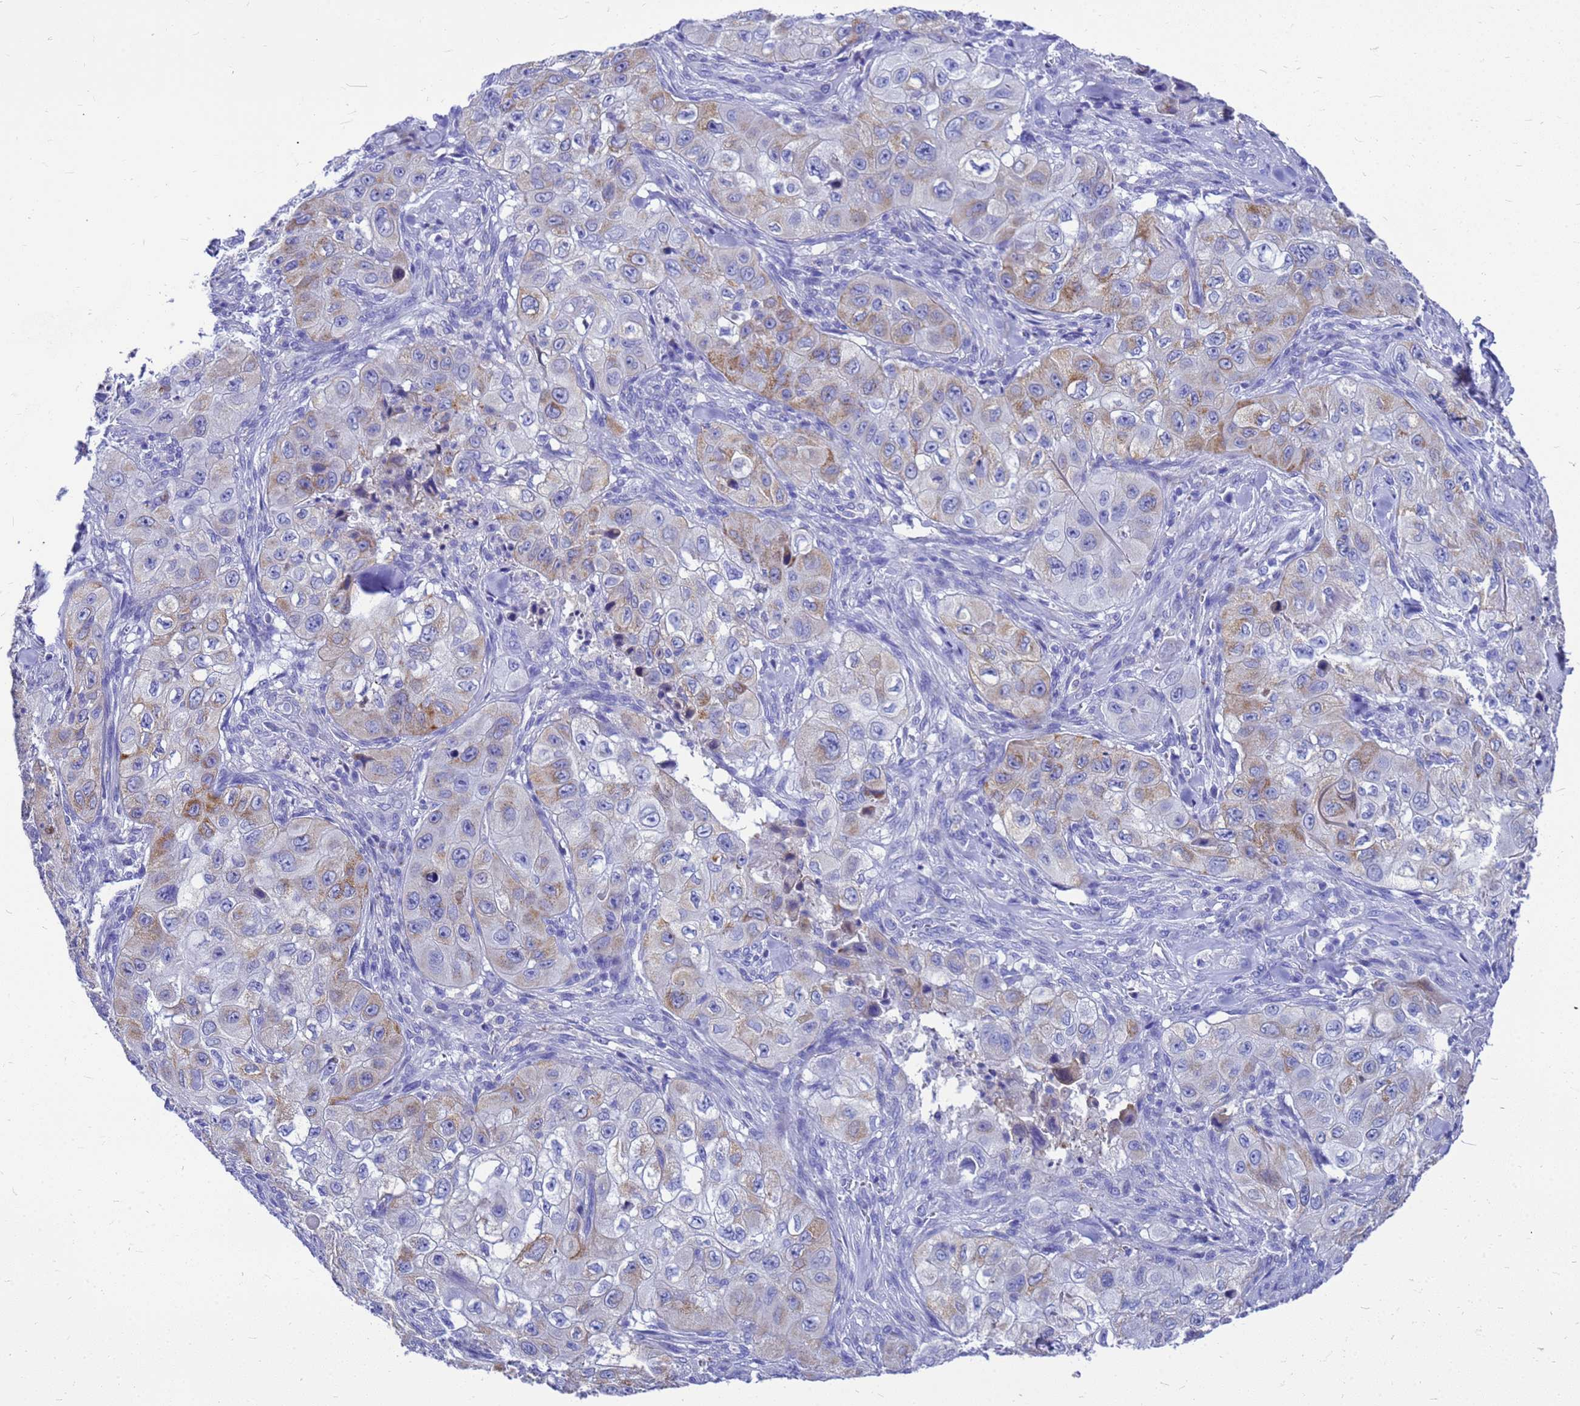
{"staining": {"intensity": "moderate", "quantity": "<25%", "location": "cytoplasmic/membranous"}, "tissue": "skin cancer", "cell_type": "Tumor cells", "image_type": "cancer", "snomed": [{"axis": "morphology", "description": "Squamous cell carcinoma, NOS"}, {"axis": "topography", "description": "Skin"}, {"axis": "topography", "description": "Subcutis"}], "caption": "Immunohistochemistry (IHC) (DAB) staining of skin cancer (squamous cell carcinoma) reveals moderate cytoplasmic/membranous protein positivity in approximately <25% of tumor cells.", "gene": "OR52E2", "patient": {"sex": "male", "age": 73}}